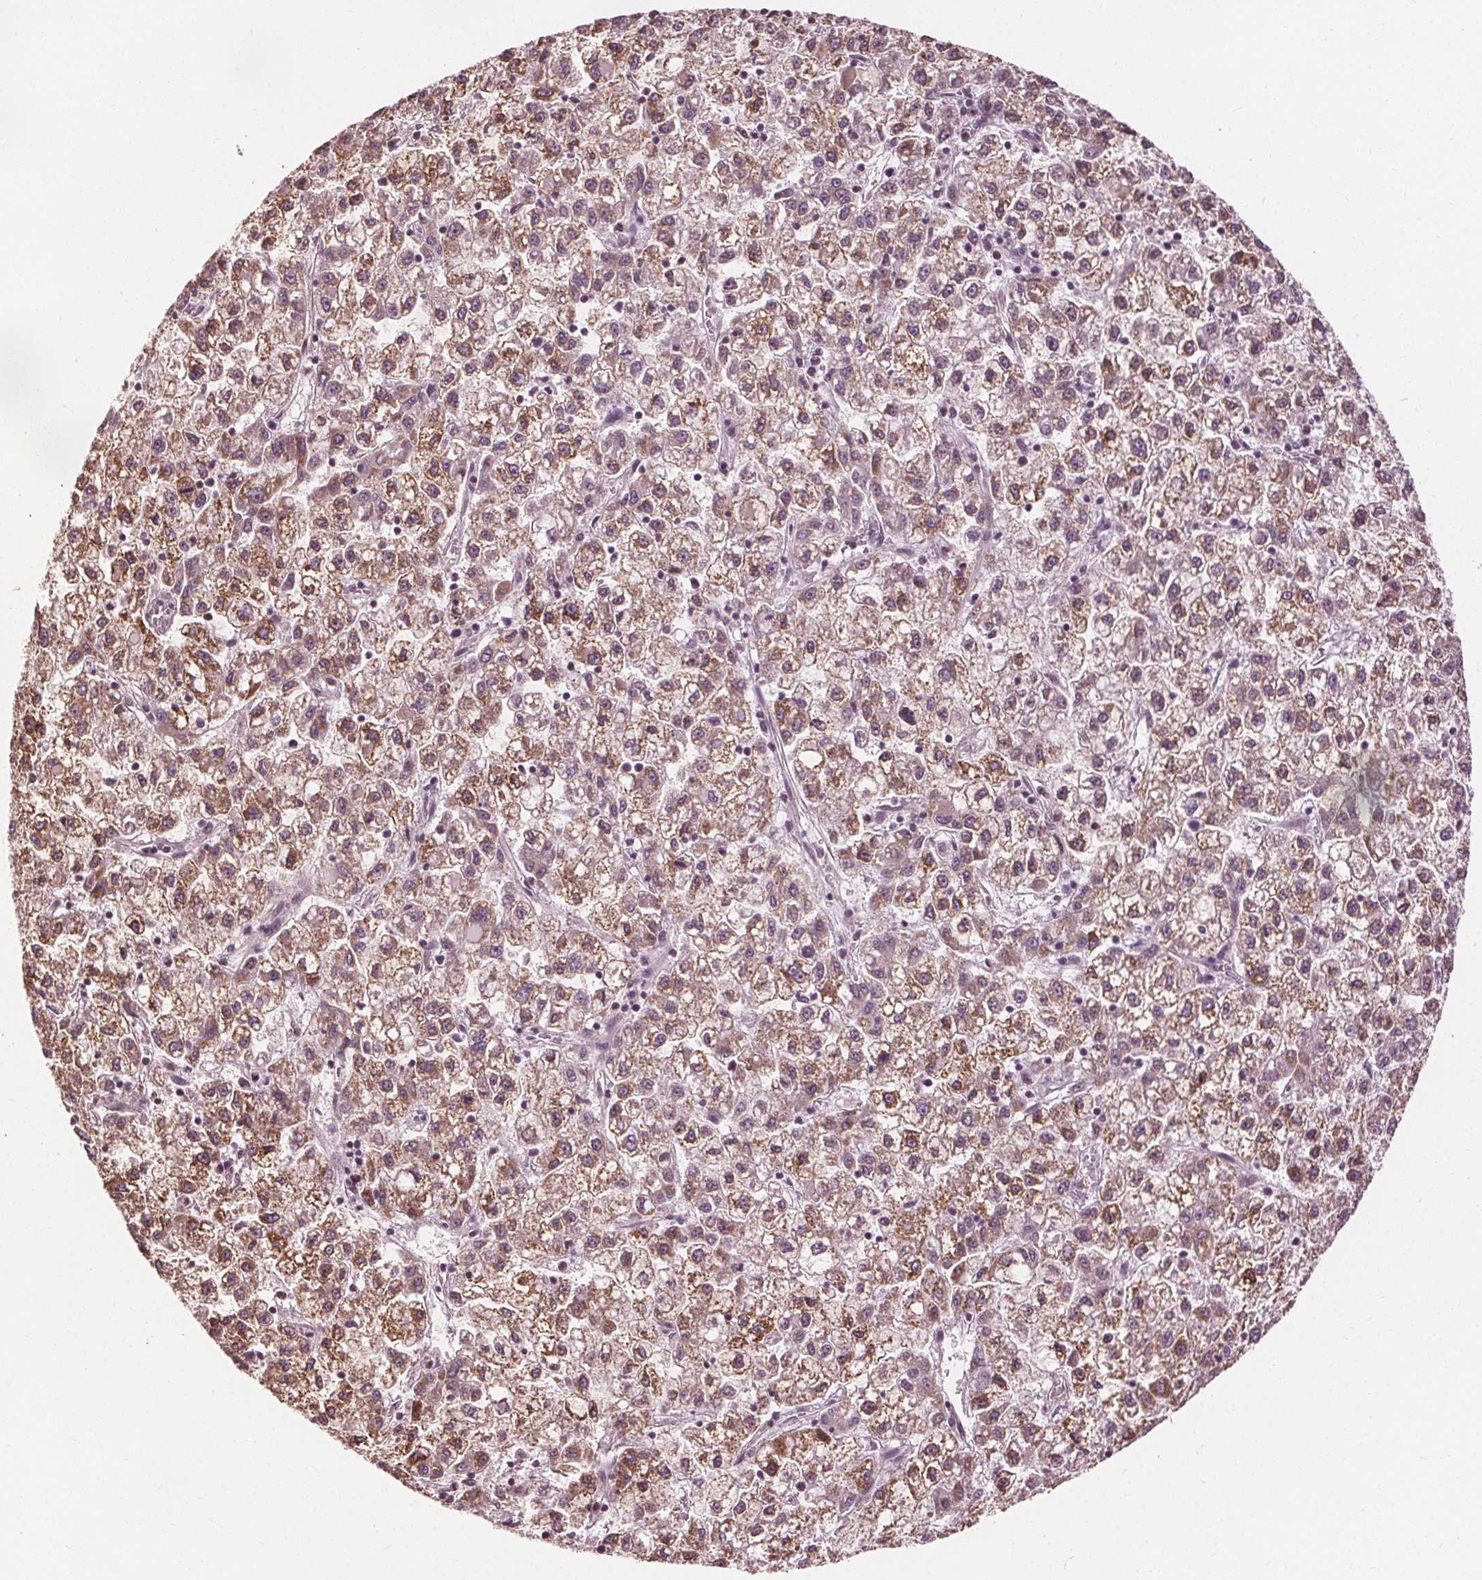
{"staining": {"intensity": "moderate", "quantity": ">75%", "location": "cytoplasmic/membranous"}, "tissue": "liver cancer", "cell_type": "Tumor cells", "image_type": "cancer", "snomed": [{"axis": "morphology", "description": "Carcinoma, Hepatocellular, NOS"}, {"axis": "topography", "description": "Liver"}], "caption": "This photomicrograph reveals immunohistochemistry (IHC) staining of liver hepatocellular carcinoma, with medium moderate cytoplasmic/membranous positivity in approximately >75% of tumor cells.", "gene": "LFNG", "patient": {"sex": "male", "age": 40}}